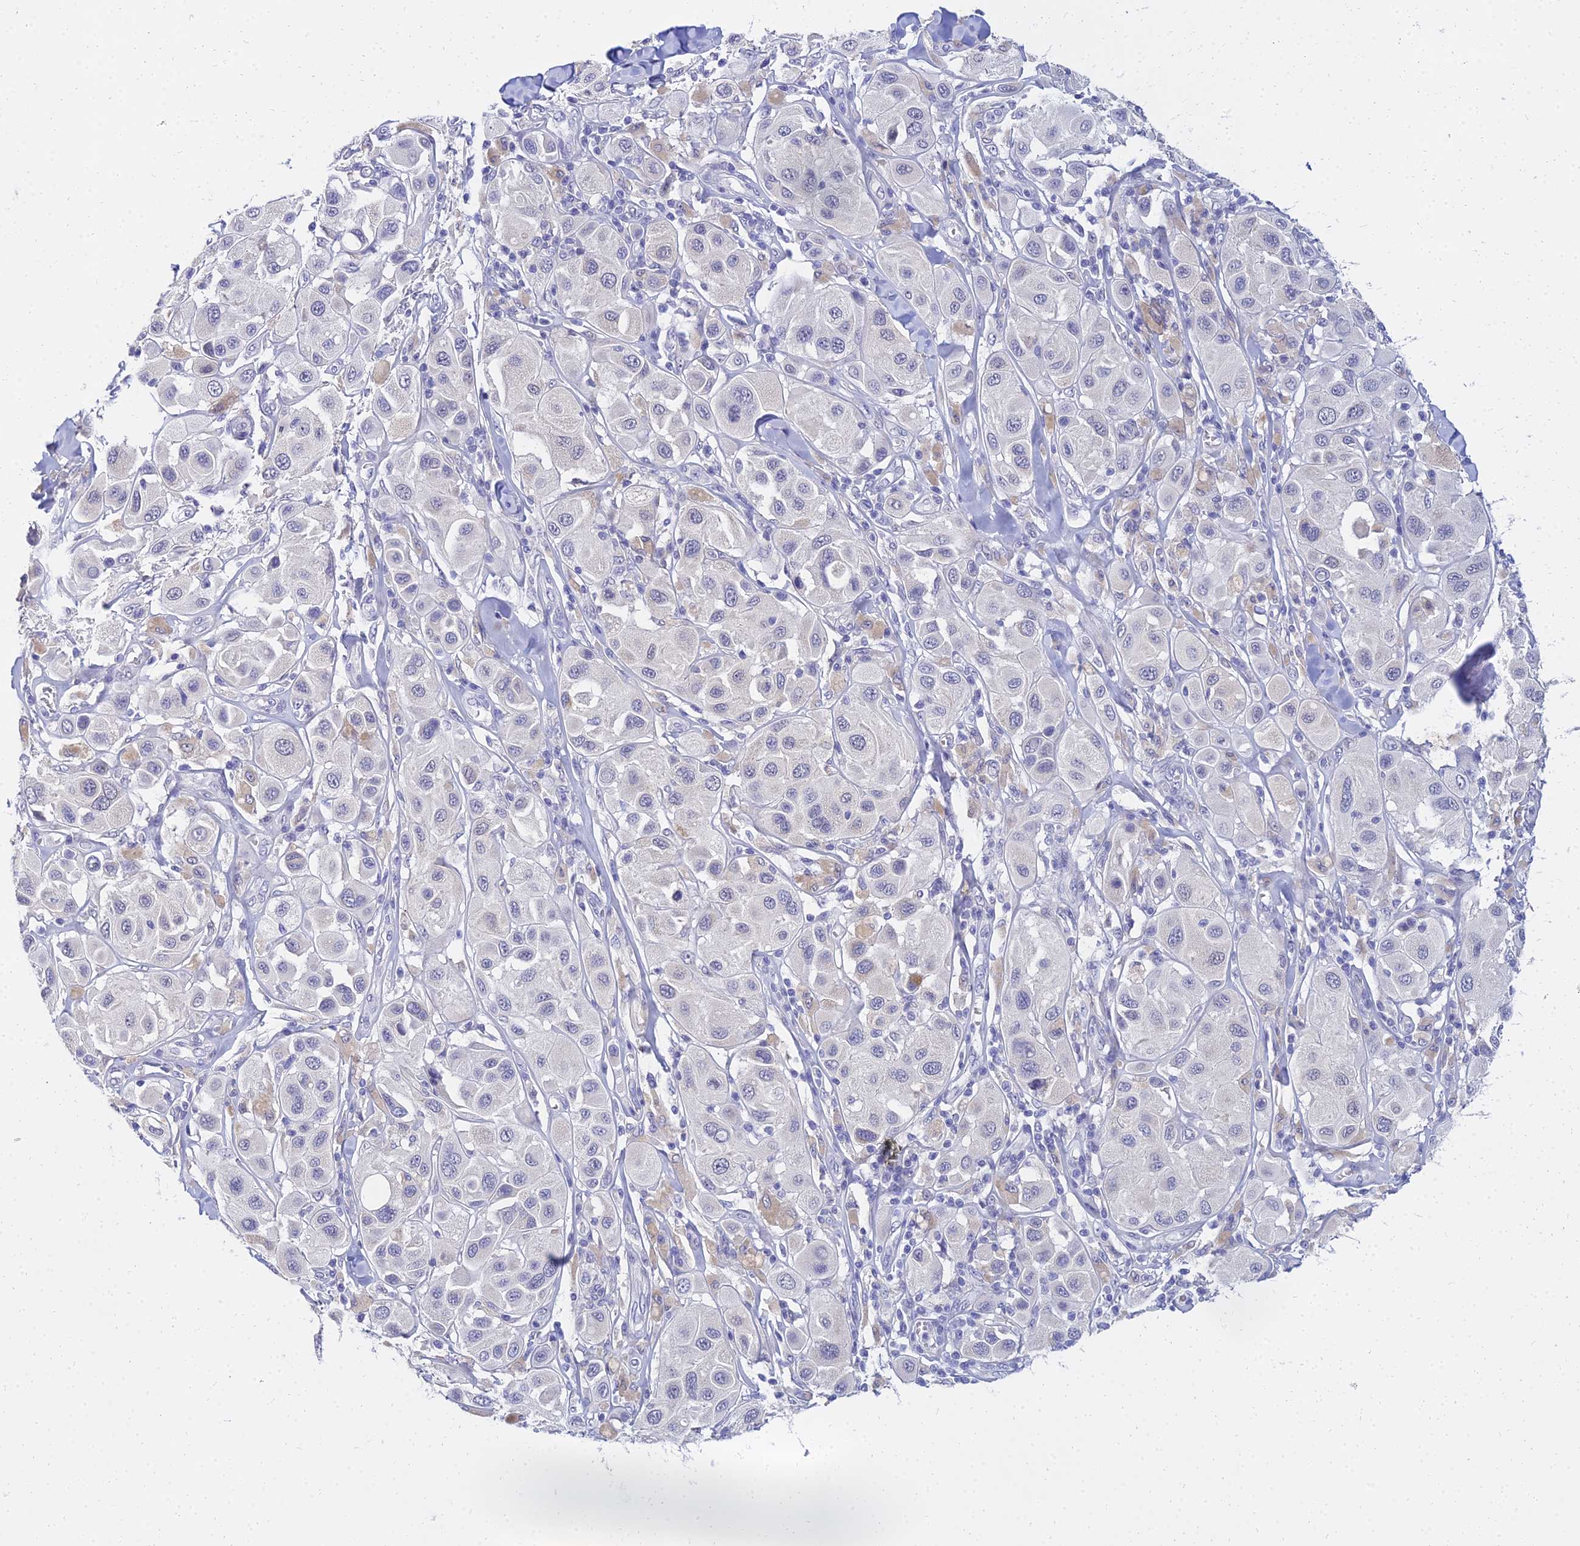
{"staining": {"intensity": "negative", "quantity": "none", "location": "none"}, "tissue": "melanoma", "cell_type": "Tumor cells", "image_type": "cancer", "snomed": [{"axis": "morphology", "description": "Malignant melanoma, Metastatic site"}, {"axis": "topography", "description": "Skin"}], "caption": "Immunohistochemical staining of melanoma reveals no significant positivity in tumor cells.", "gene": "NPY", "patient": {"sex": "male", "age": 41}}